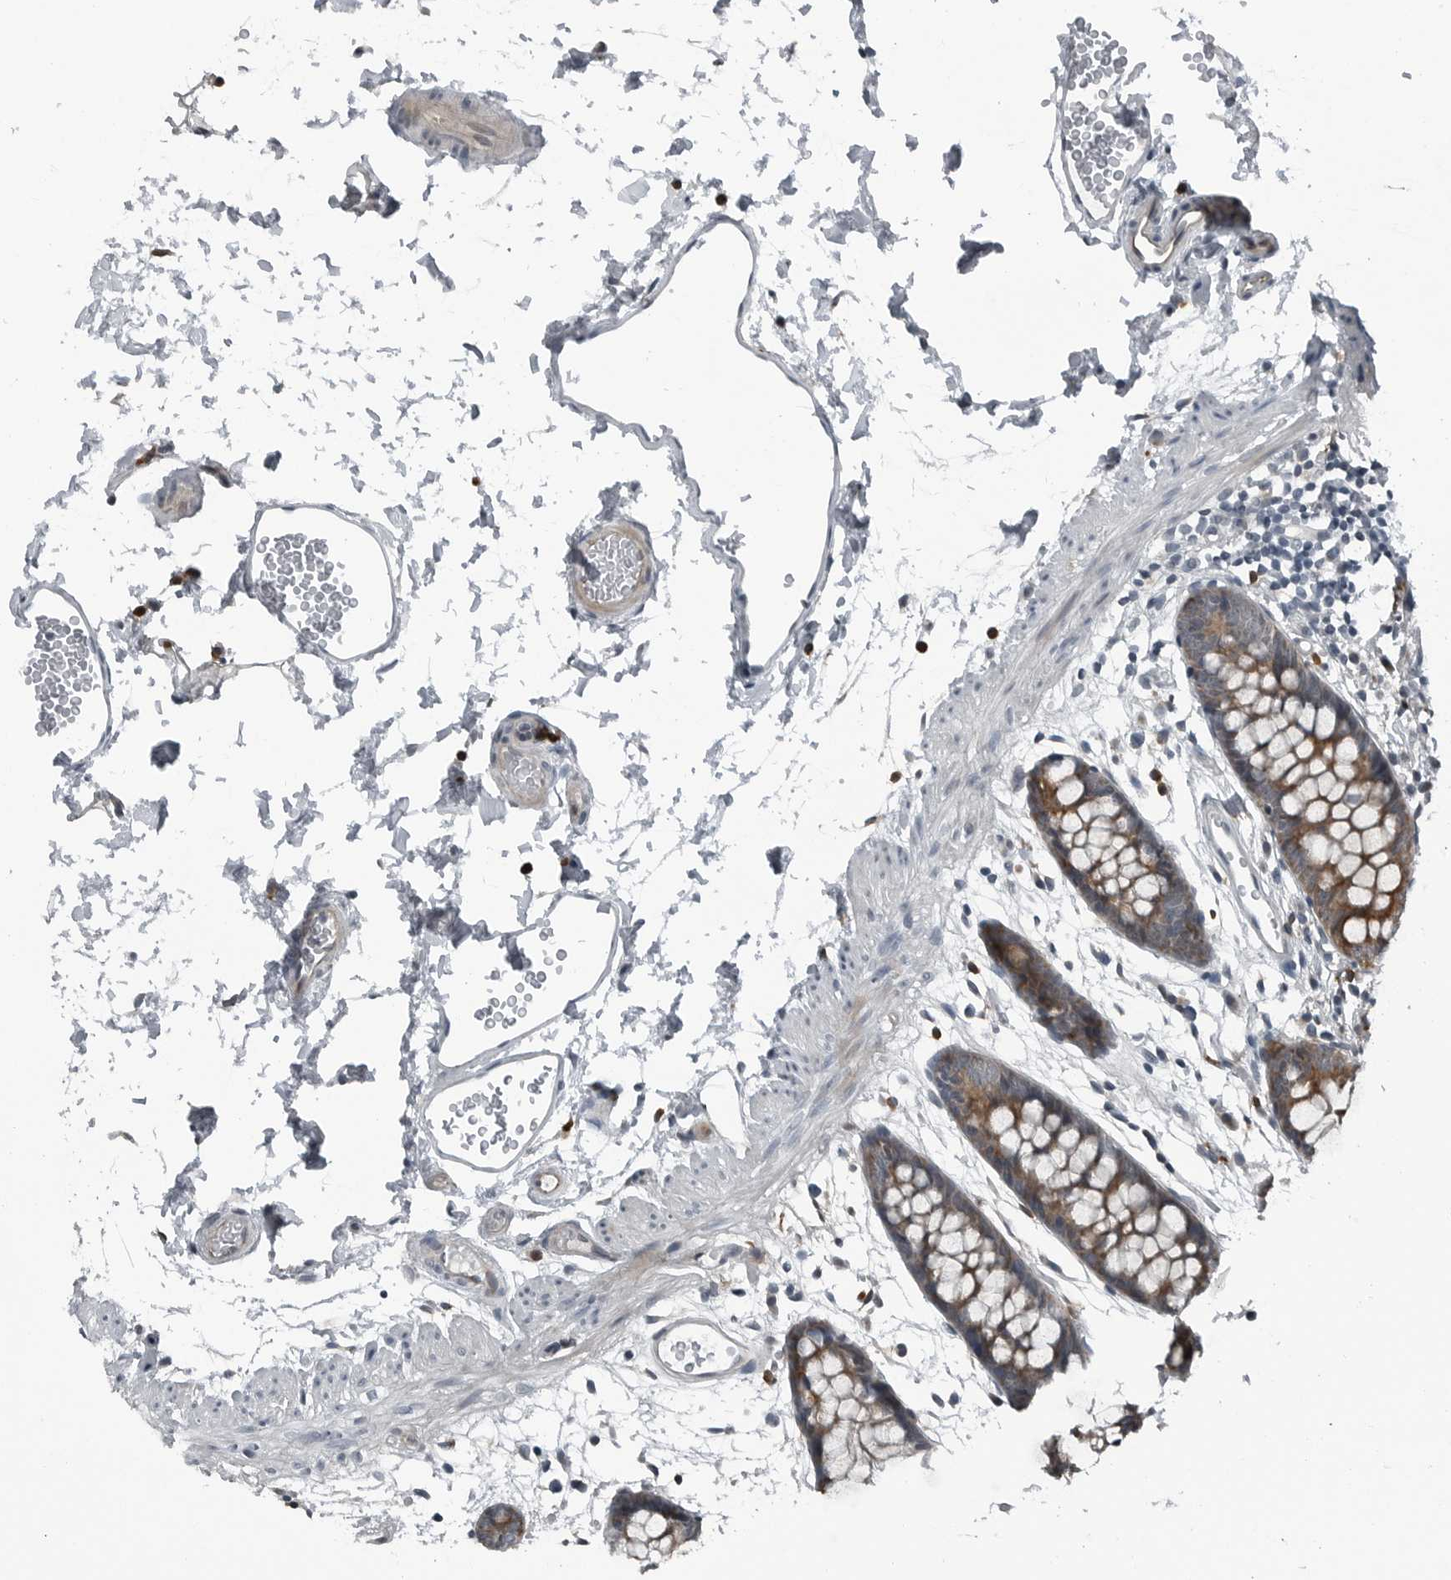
{"staining": {"intensity": "negative", "quantity": "none", "location": "none"}, "tissue": "colon", "cell_type": "Endothelial cells", "image_type": "normal", "snomed": [{"axis": "morphology", "description": "Normal tissue, NOS"}, {"axis": "topography", "description": "Colon"}], "caption": "This is an immunohistochemistry photomicrograph of normal colon. There is no positivity in endothelial cells.", "gene": "GAK", "patient": {"sex": "male", "age": 56}}